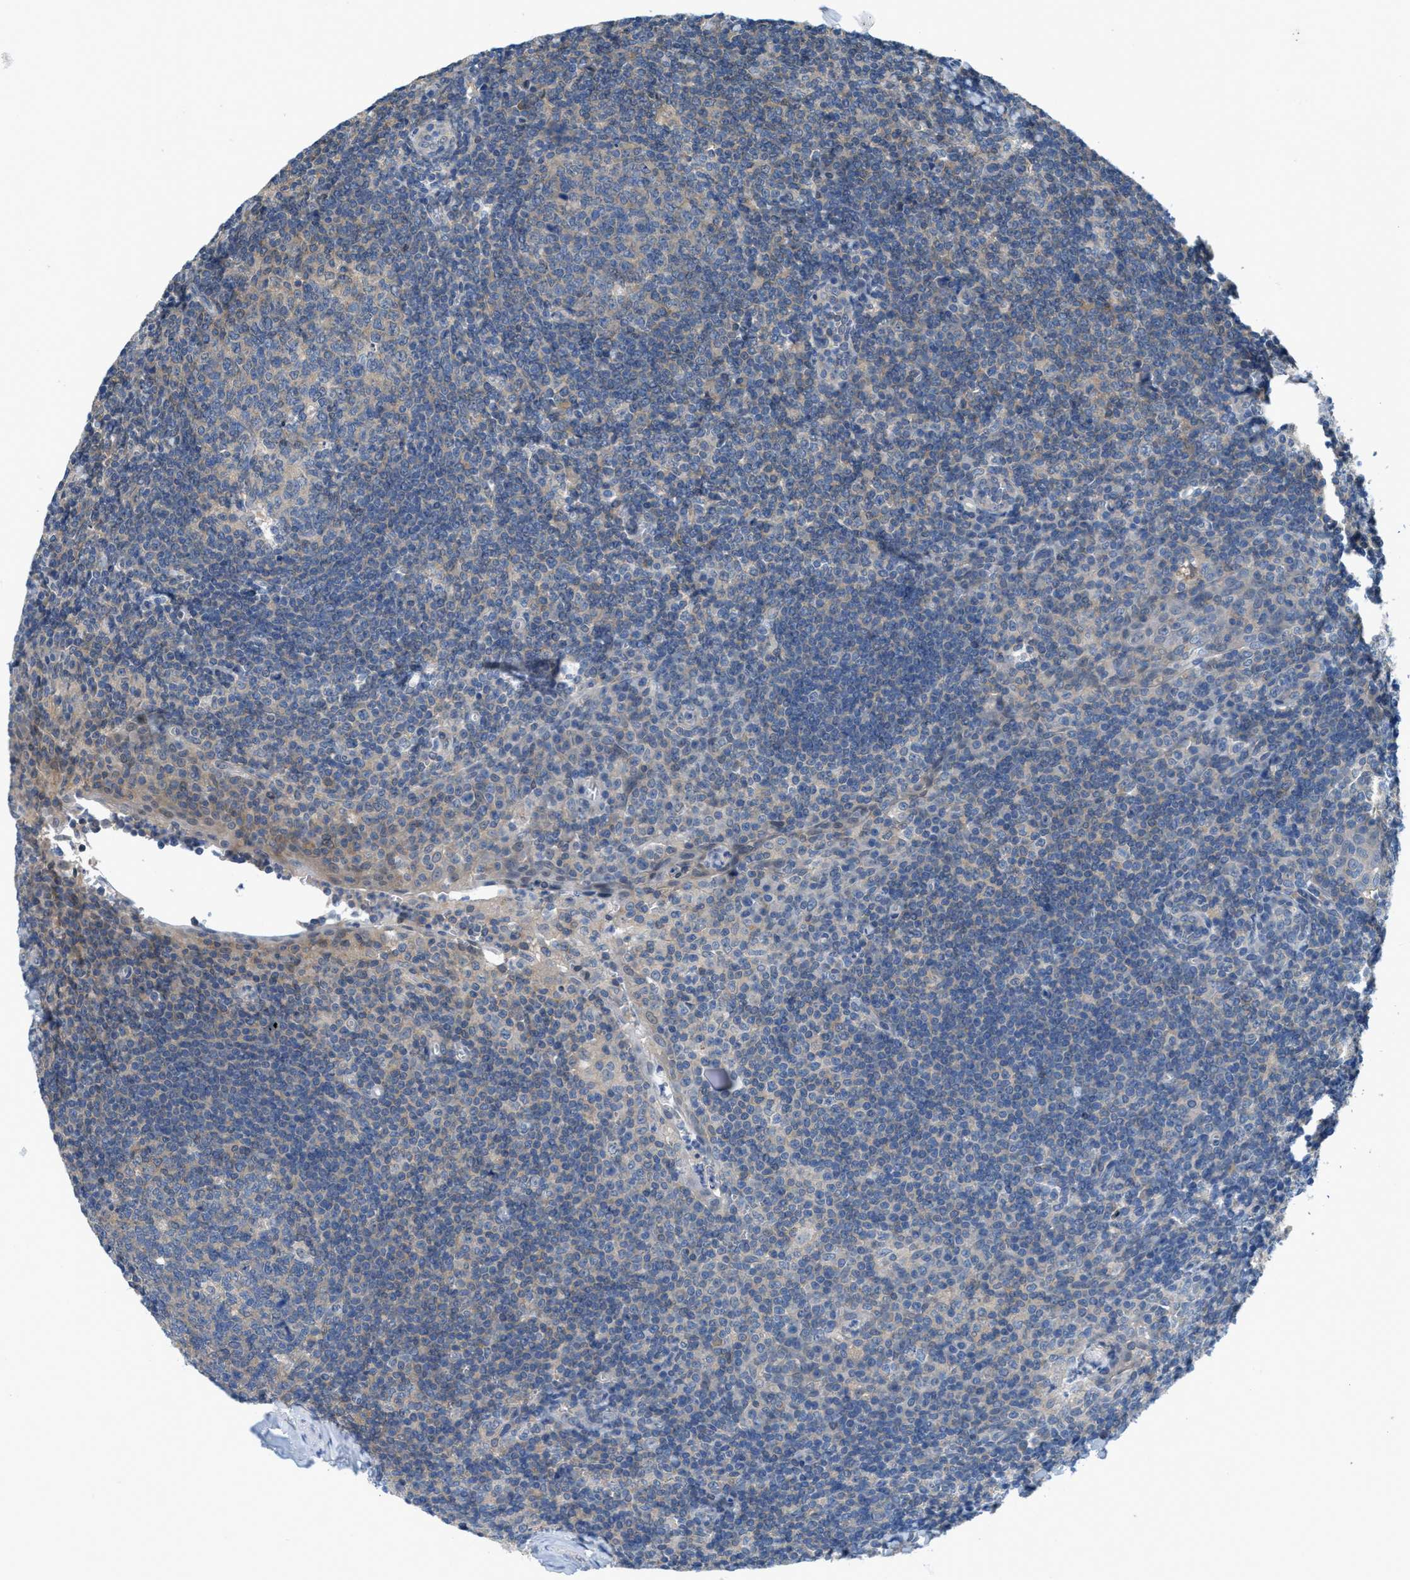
{"staining": {"intensity": "negative", "quantity": "none", "location": "none"}, "tissue": "tonsil", "cell_type": "Germinal center cells", "image_type": "normal", "snomed": [{"axis": "morphology", "description": "Normal tissue, NOS"}, {"axis": "topography", "description": "Tonsil"}], "caption": "Germinal center cells are negative for brown protein staining in normal tonsil. The staining was performed using DAB to visualize the protein expression in brown, while the nuclei were stained in blue with hematoxylin (Magnification: 20x).", "gene": "NUDT5", "patient": {"sex": "male", "age": 37}}